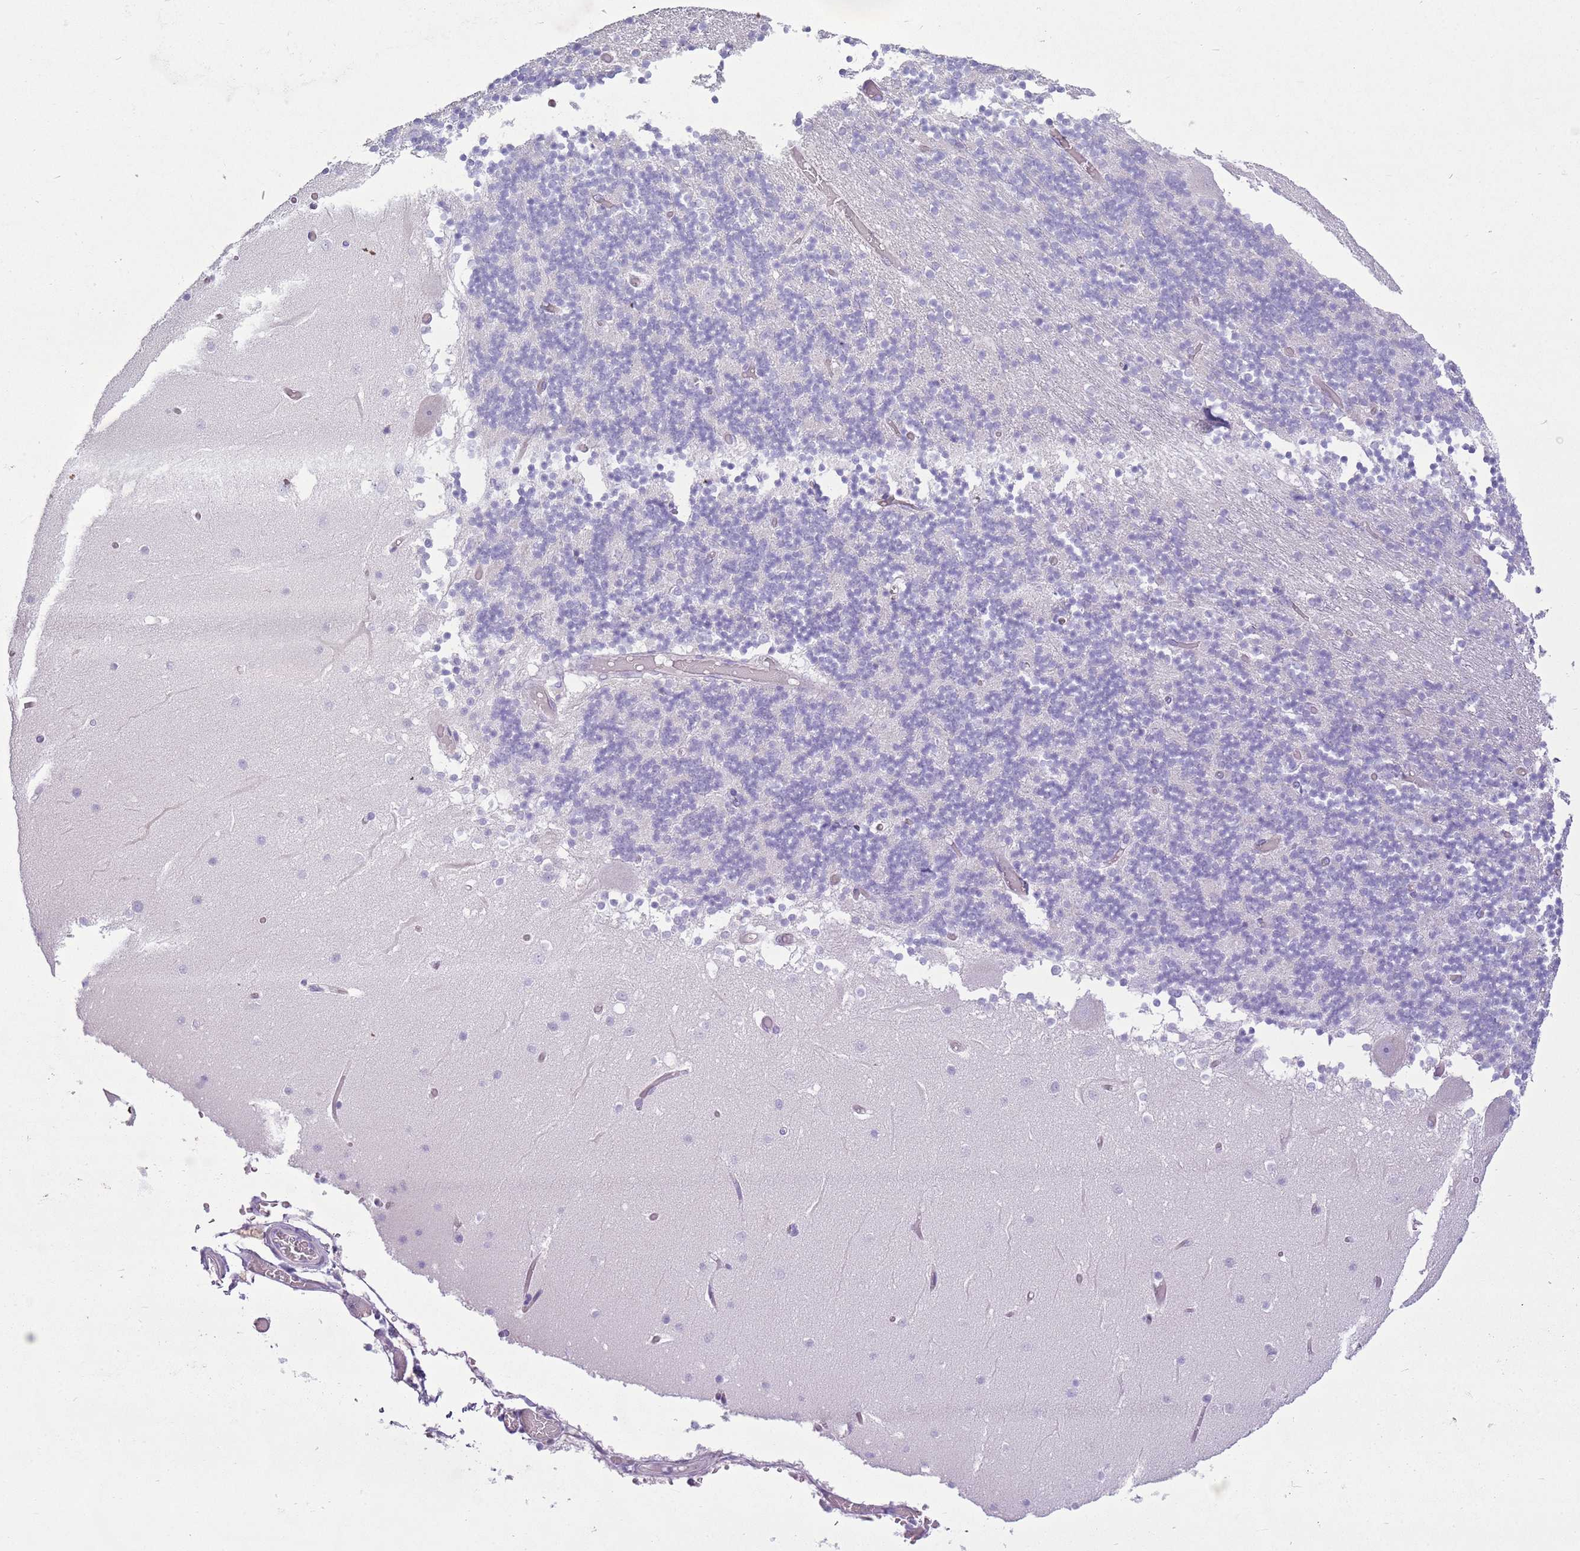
{"staining": {"intensity": "negative", "quantity": "none", "location": "none"}, "tissue": "cerebellum", "cell_type": "Cells in granular layer", "image_type": "normal", "snomed": [{"axis": "morphology", "description": "Normal tissue, NOS"}, {"axis": "topography", "description": "Cerebellum"}], "caption": "DAB immunohistochemical staining of normal cerebellum demonstrates no significant staining in cells in granular layer. Nuclei are stained in blue.", "gene": "CD177", "patient": {"sex": "female", "age": 28}}